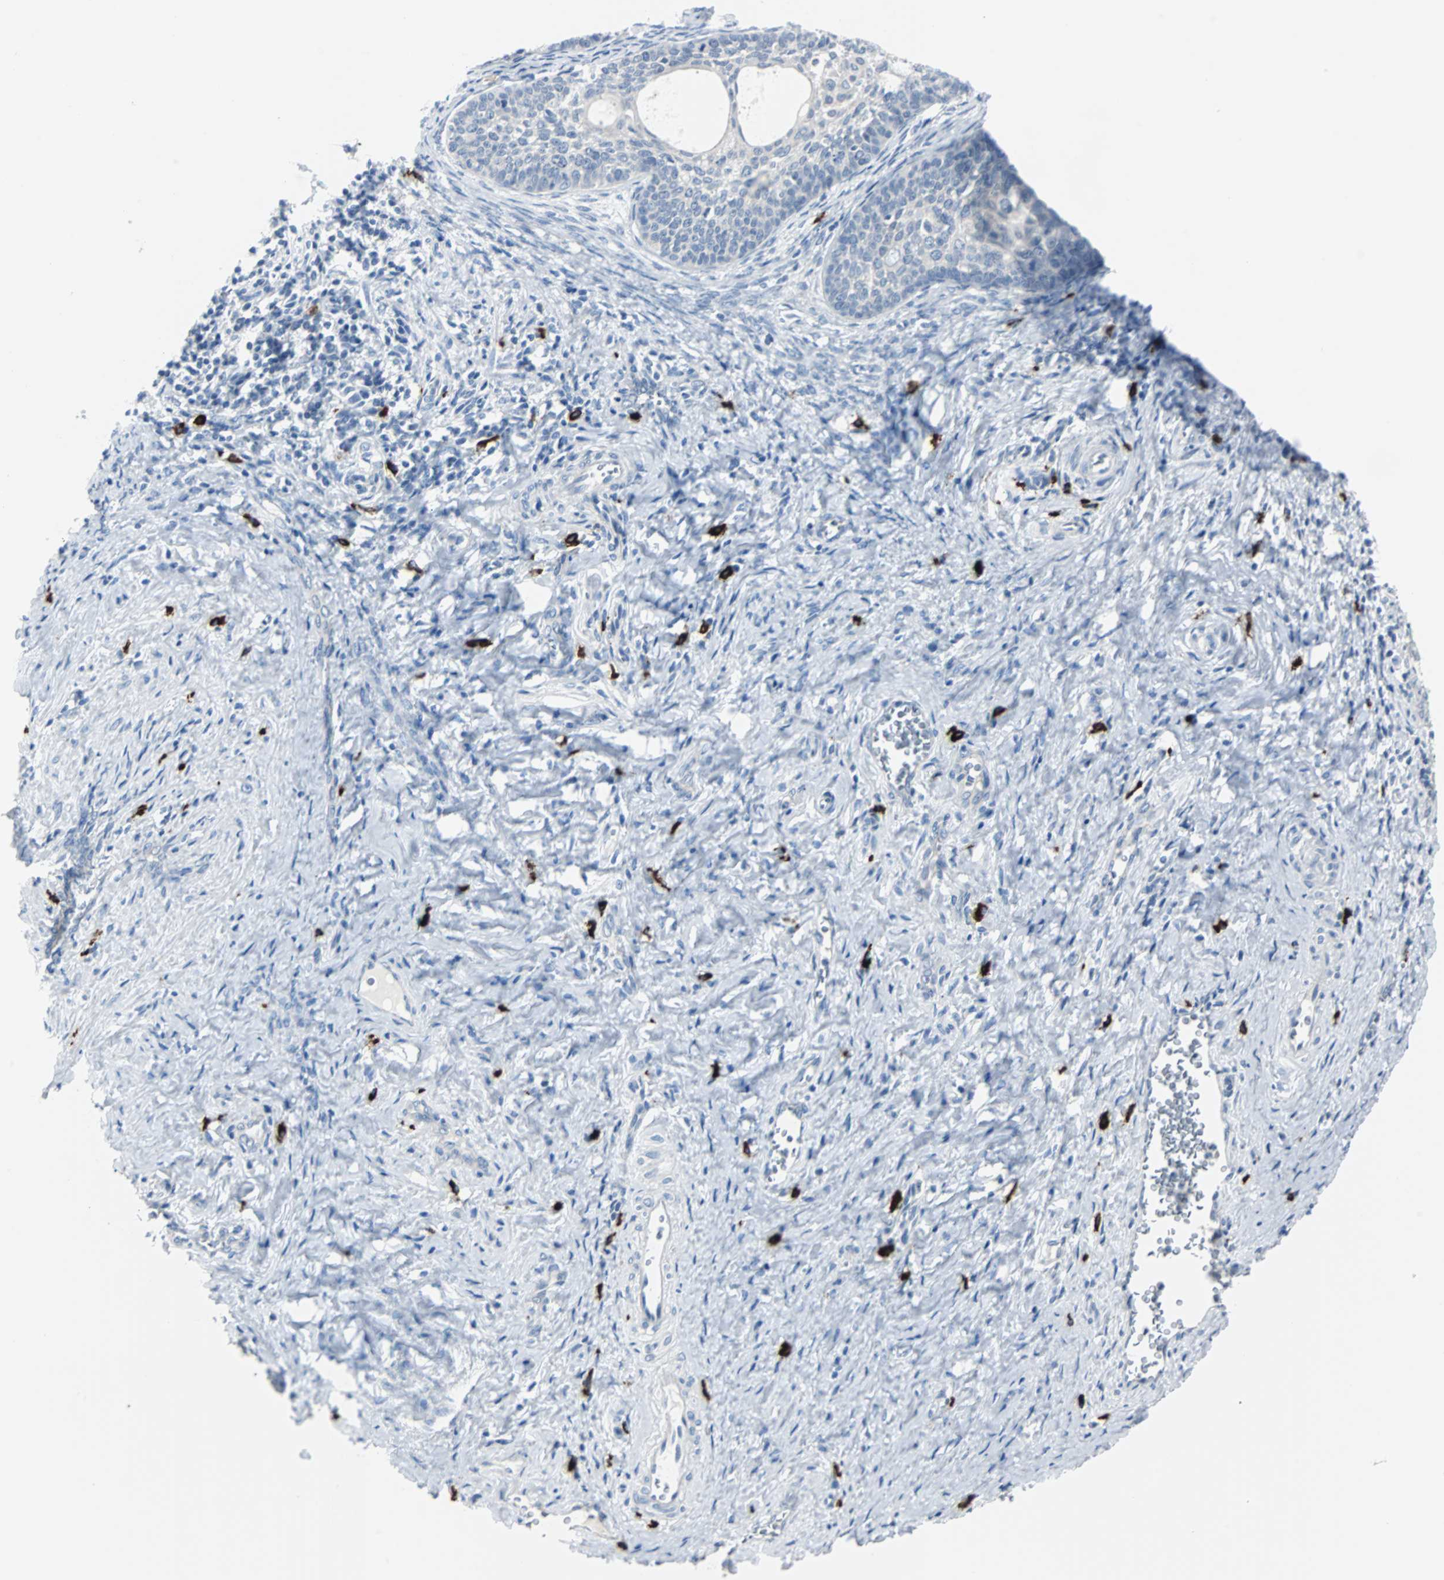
{"staining": {"intensity": "negative", "quantity": "none", "location": "none"}, "tissue": "cervical cancer", "cell_type": "Tumor cells", "image_type": "cancer", "snomed": [{"axis": "morphology", "description": "Squamous cell carcinoma, NOS"}, {"axis": "topography", "description": "Cervix"}], "caption": "This is an immunohistochemistry (IHC) histopathology image of human cervical cancer (squamous cell carcinoma). There is no expression in tumor cells.", "gene": "RASA1", "patient": {"sex": "female", "age": 33}}